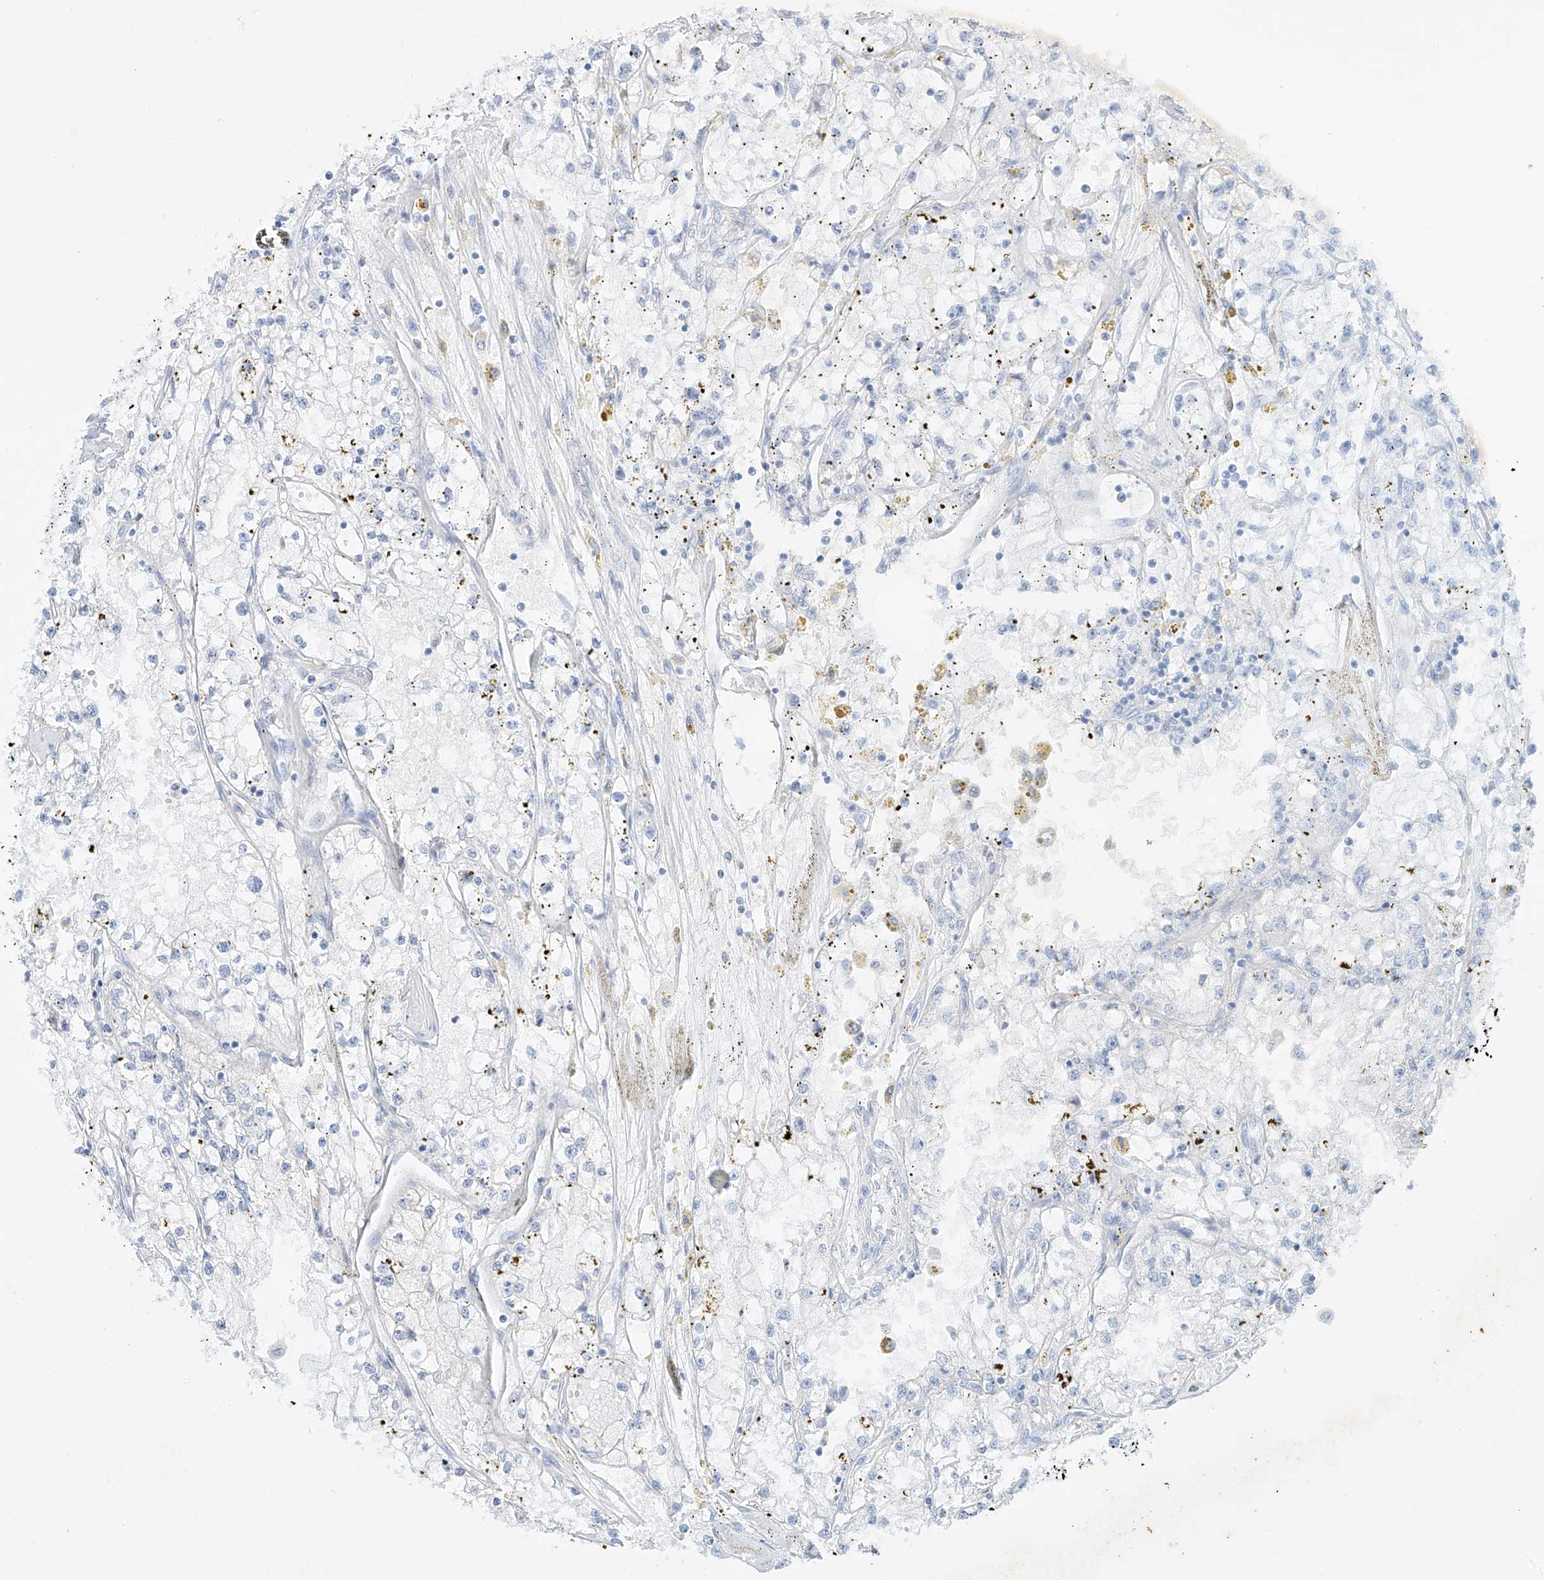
{"staining": {"intensity": "weak", "quantity": "<25%", "location": "cytoplasmic/membranous"}, "tissue": "renal cancer", "cell_type": "Tumor cells", "image_type": "cancer", "snomed": [{"axis": "morphology", "description": "Adenocarcinoma, NOS"}, {"axis": "topography", "description": "Kidney"}], "caption": "DAB (3,3'-diaminobenzidine) immunohistochemical staining of human renal adenocarcinoma displays no significant expression in tumor cells. (DAB IHC, high magnification).", "gene": "CEP162", "patient": {"sex": "male", "age": 56}}